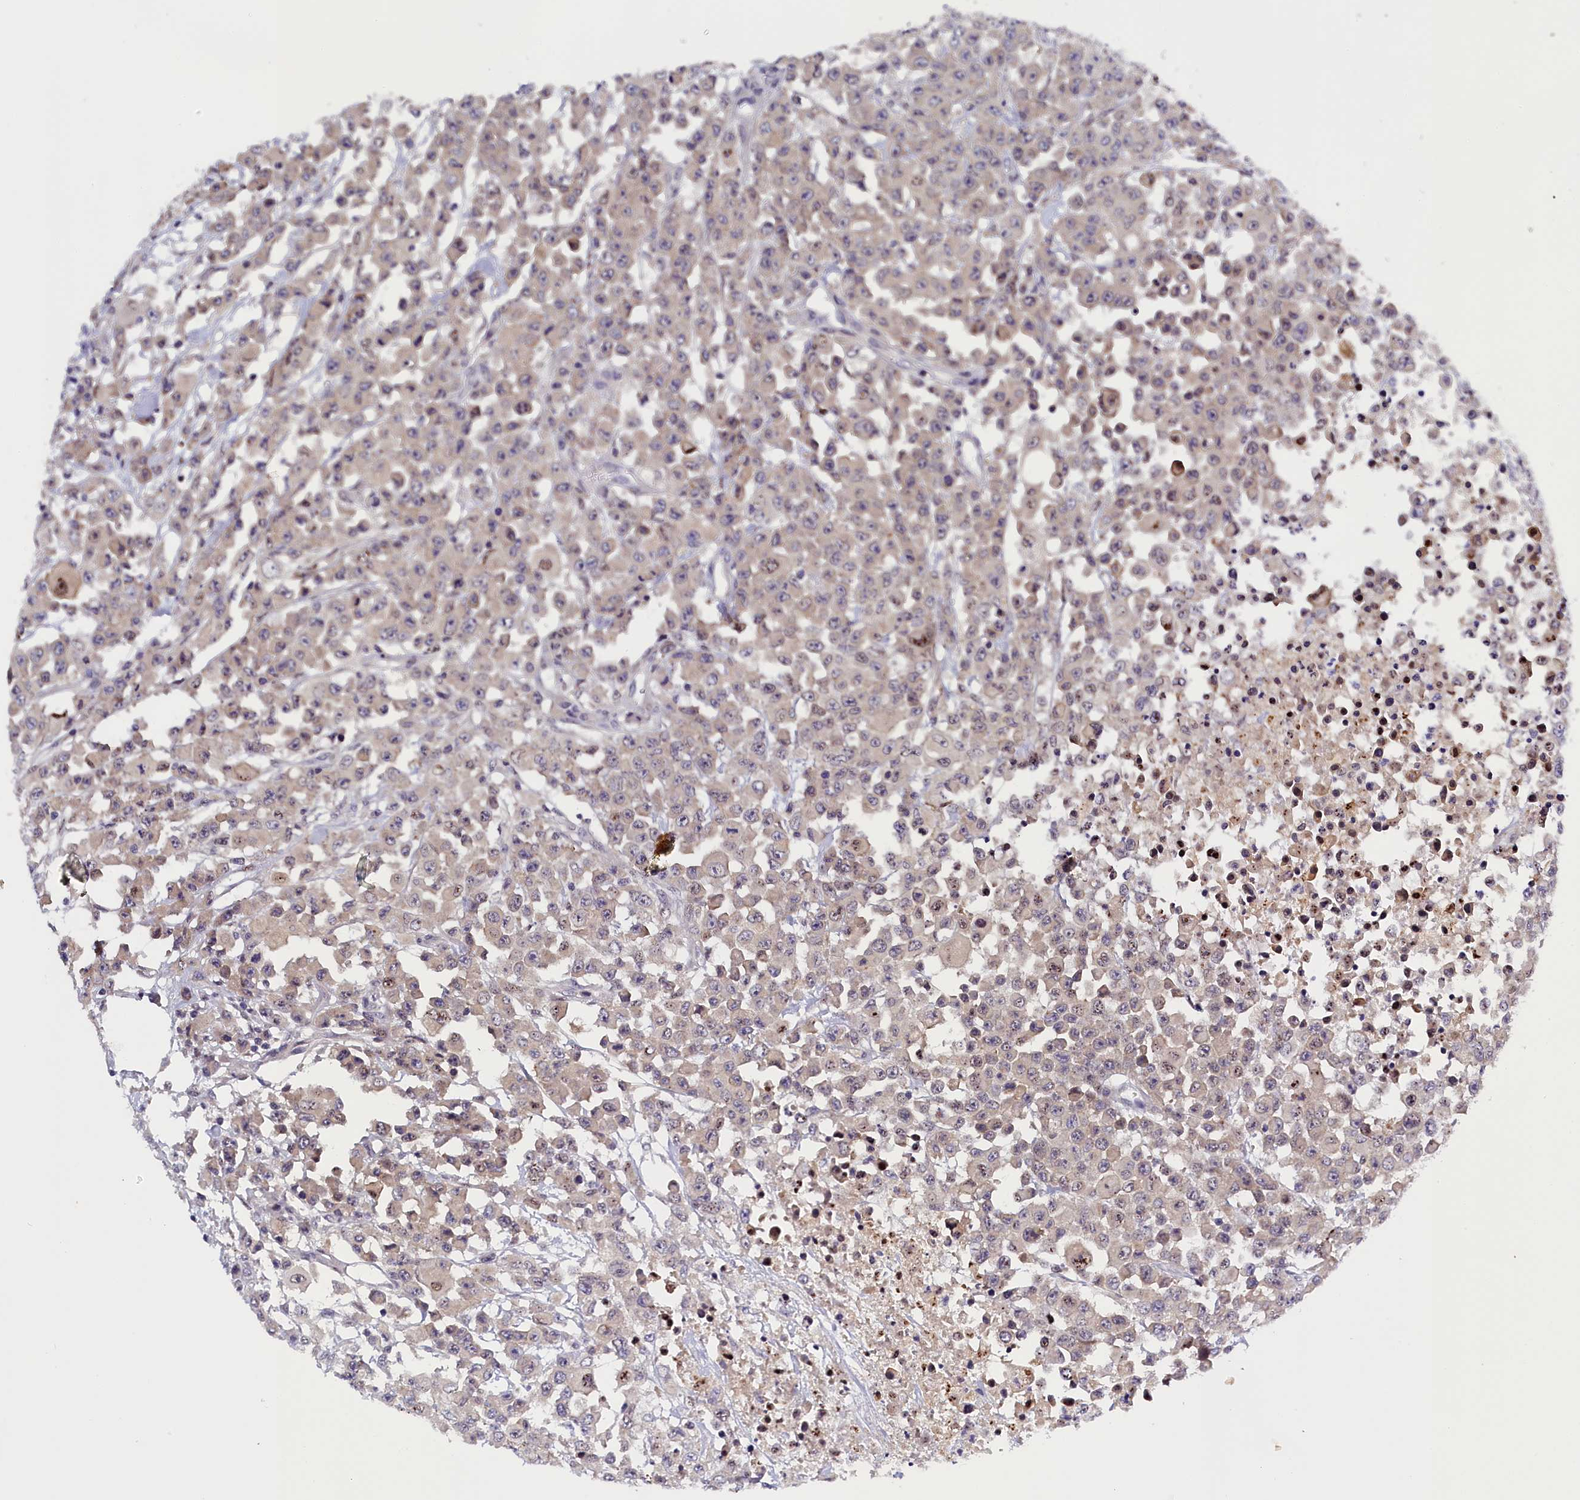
{"staining": {"intensity": "weak", "quantity": "<25%", "location": "cytoplasmic/membranous,nuclear"}, "tissue": "colorectal cancer", "cell_type": "Tumor cells", "image_type": "cancer", "snomed": [{"axis": "morphology", "description": "Adenocarcinoma, NOS"}, {"axis": "topography", "description": "Colon"}], "caption": "The histopathology image shows no staining of tumor cells in colorectal cancer.", "gene": "ENKD1", "patient": {"sex": "male", "age": 51}}